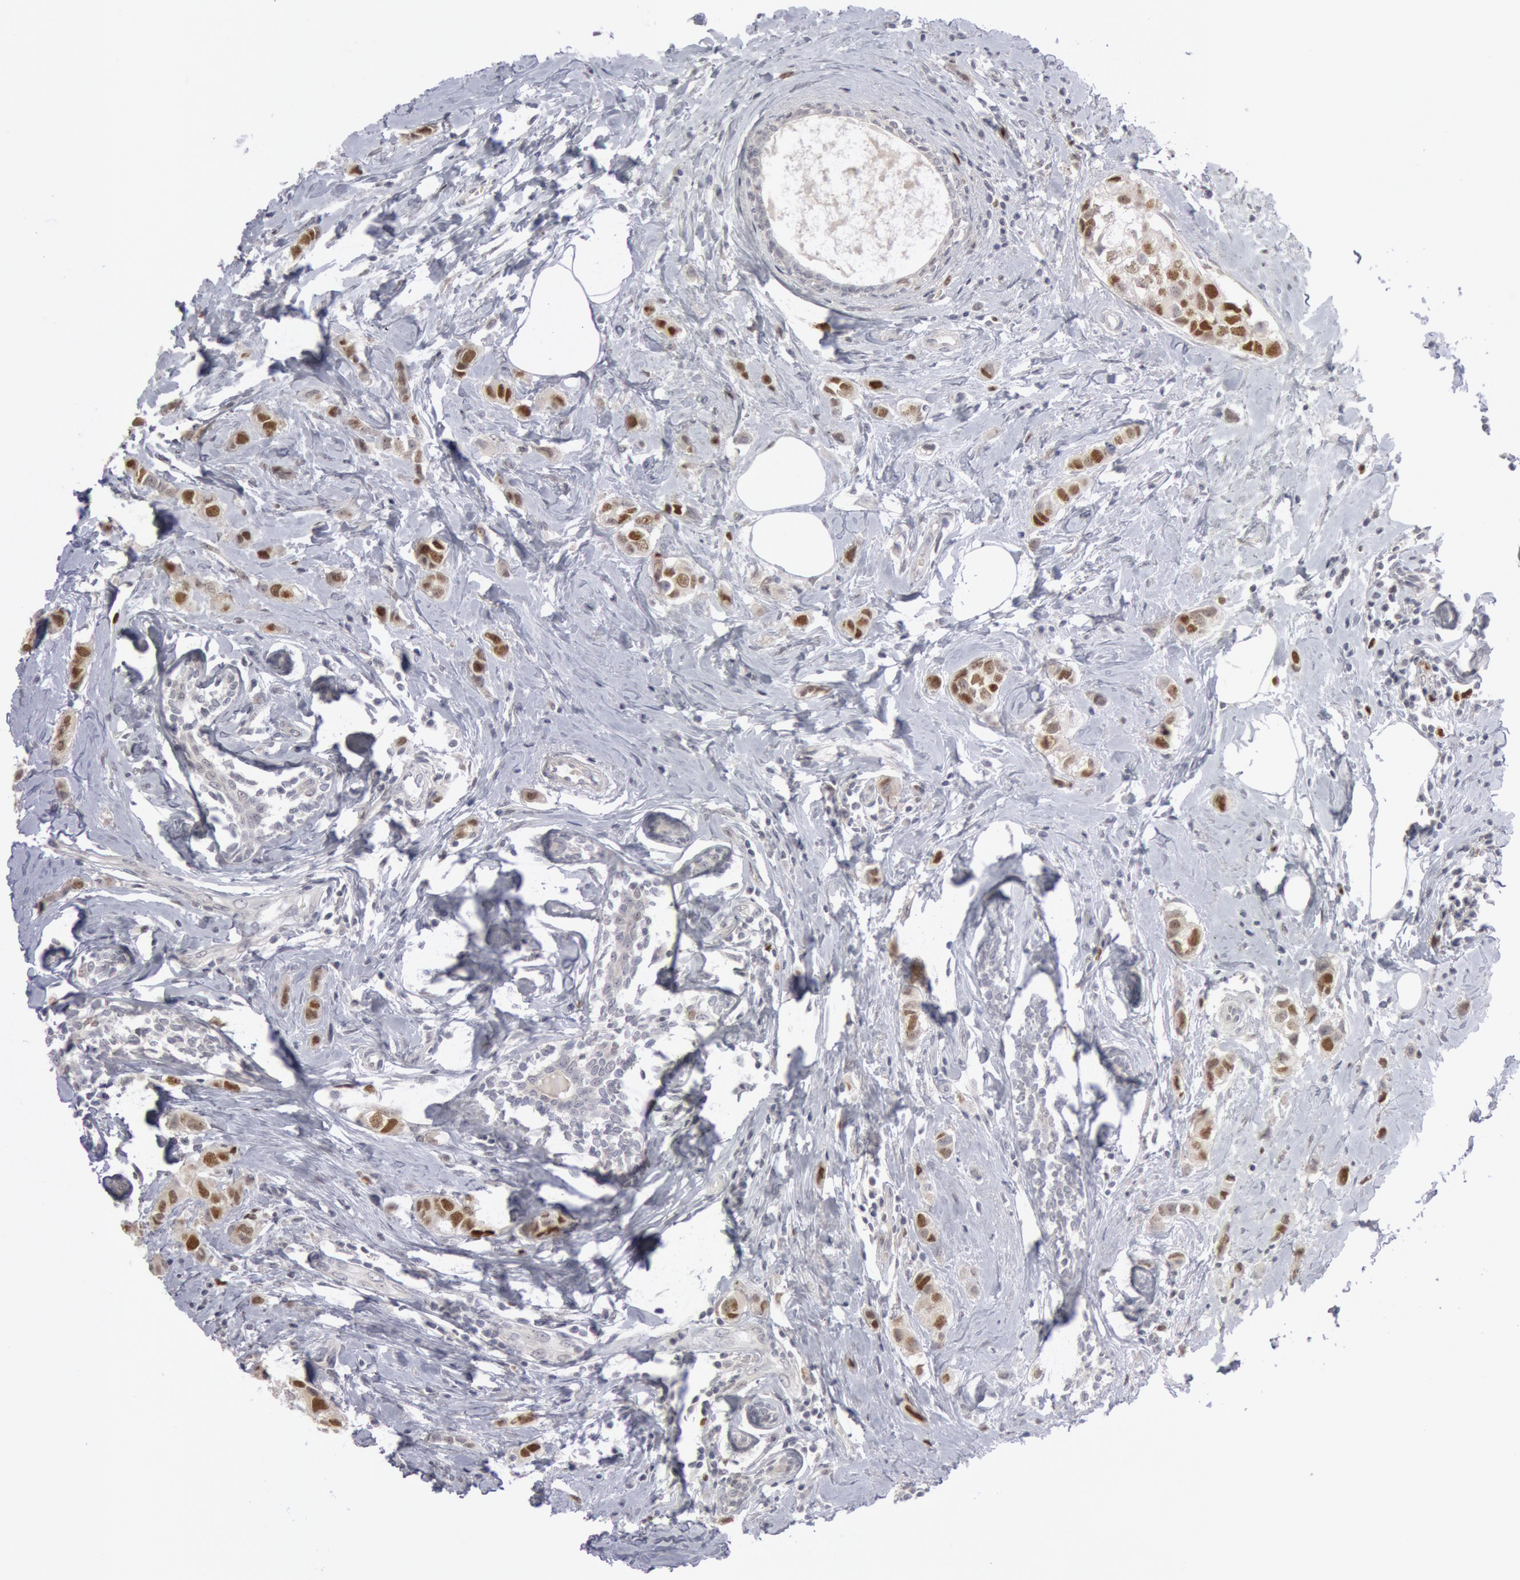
{"staining": {"intensity": "moderate", "quantity": "25%-75%", "location": "nuclear"}, "tissue": "breast cancer", "cell_type": "Tumor cells", "image_type": "cancer", "snomed": [{"axis": "morphology", "description": "Normal tissue, NOS"}, {"axis": "morphology", "description": "Duct carcinoma"}, {"axis": "topography", "description": "Breast"}], "caption": "Tumor cells display medium levels of moderate nuclear staining in approximately 25%-75% of cells in human breast cancer. Immunohistochemistry (ihc) stains the protein of interest in brown and the nuclei are stained blue.", "gene": "WDHD1", "patient": {"sex": "female", "age": 50}}